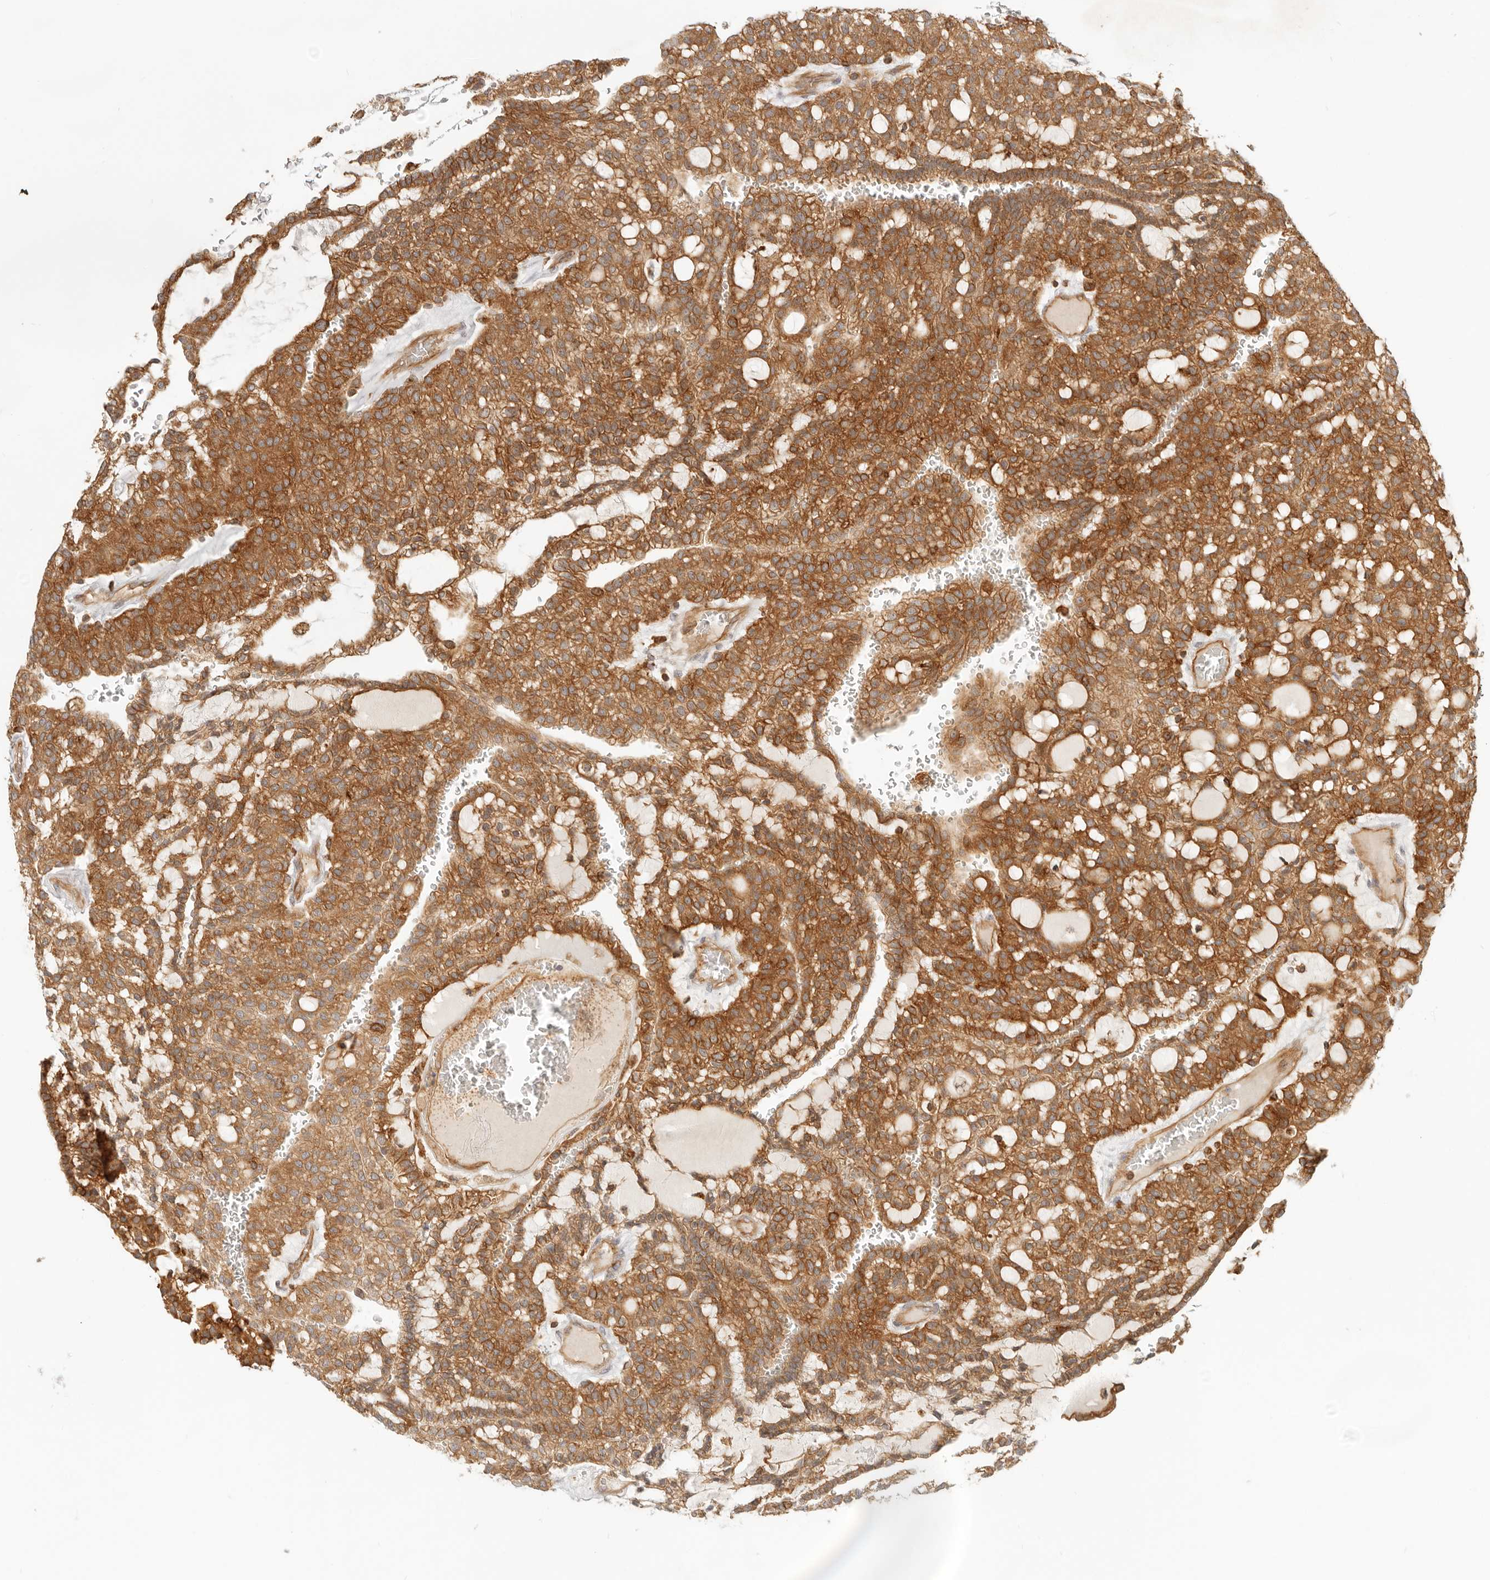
{"staining": {"intensity": "strong", "quantity": ">75%", "location": "cytoplasmic/membranous"}, "tissue": "renal cancer", "cell_type": "Tumor cells", "image_type": "cancer", "snomed": [{"axis": "morphology", "description": "Adenocarcinoma, NOS"}, {"axis": "topography", "description": "Kidney"}], "caption": "Renal cancer stained with immunohistochemistry (IHC) shows strong cytoplasmic/membranous positivity in about >75% of tumor cells.", "gene": "UFSP1", "patient": {"sex": "male", "age": 63}}